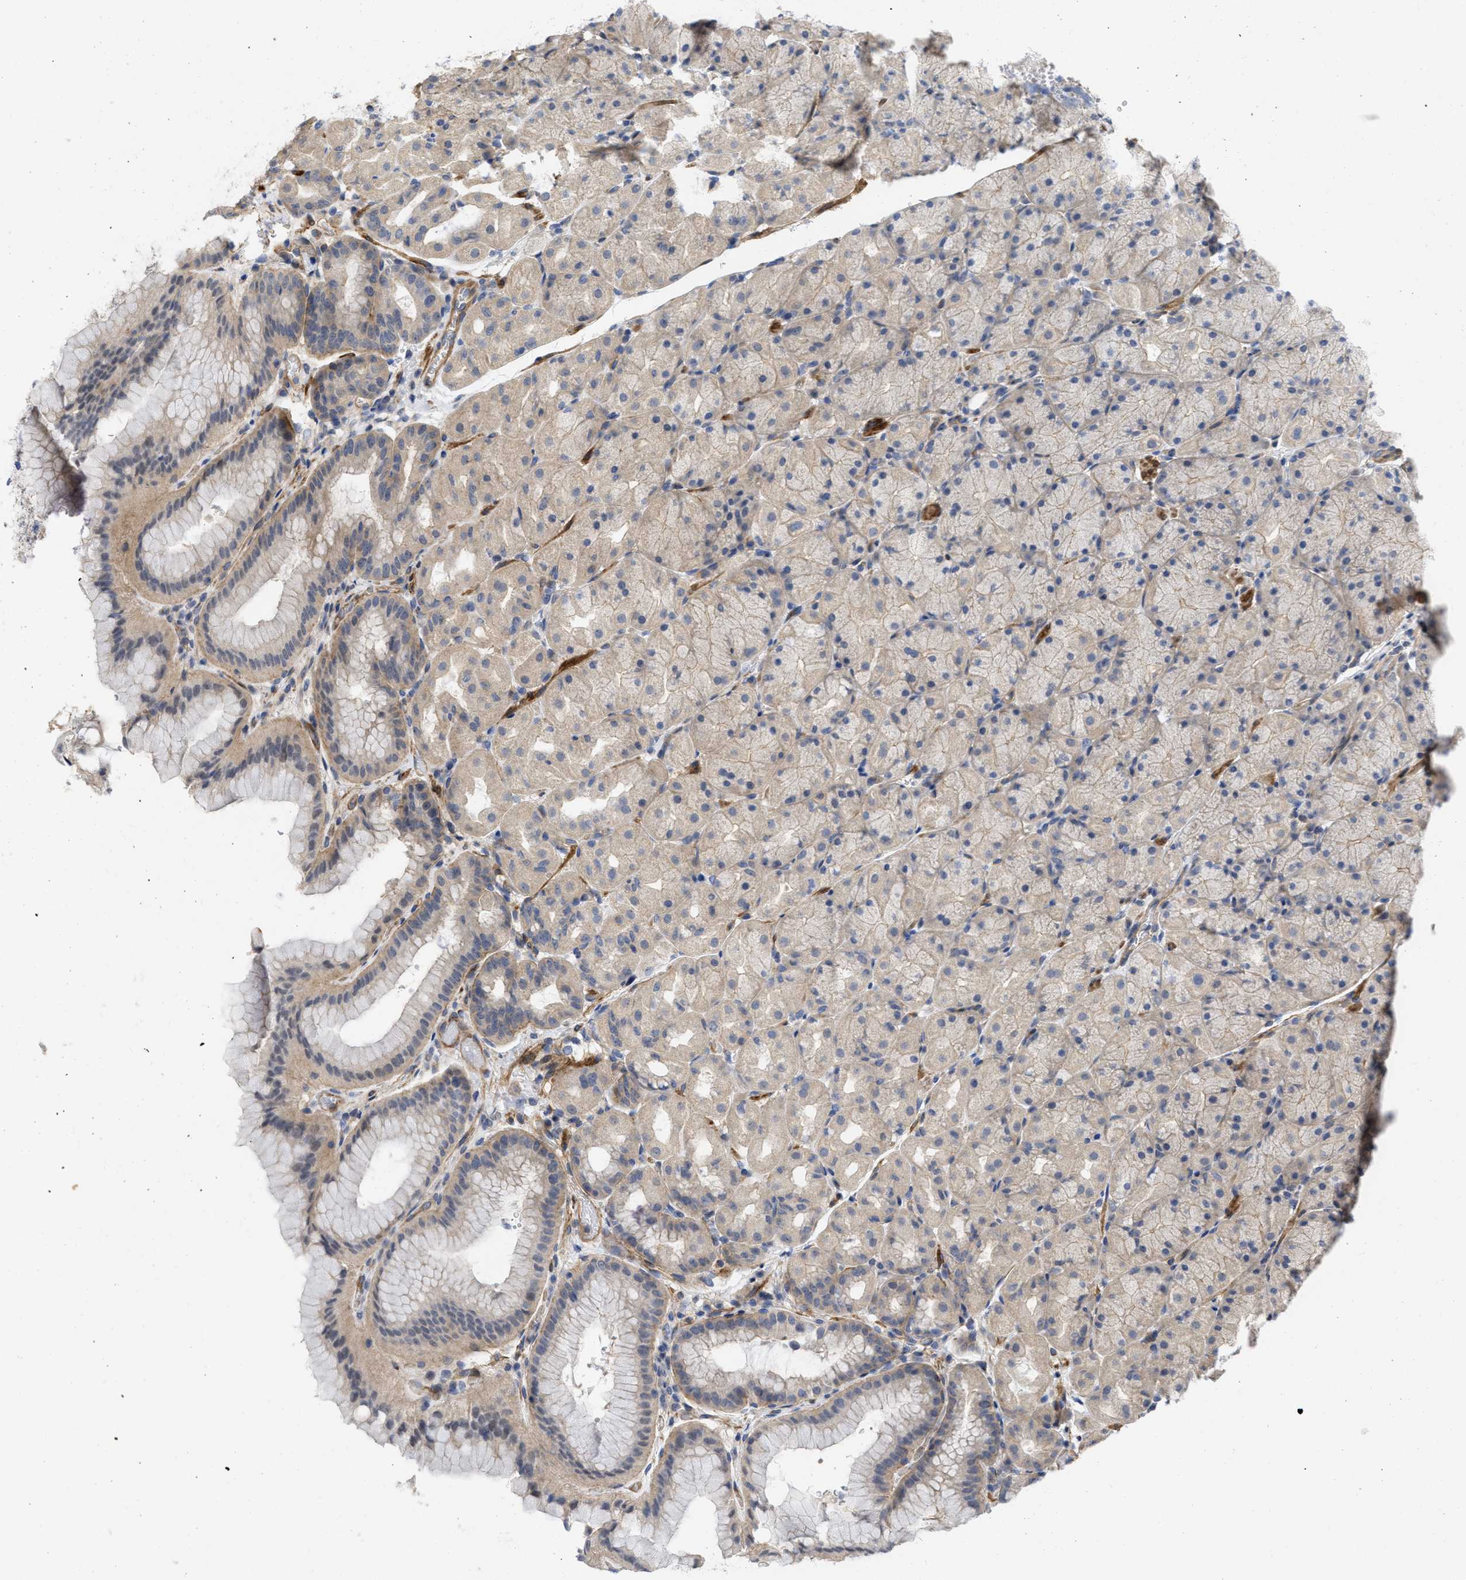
{"staining": {"intensity": "weak", "quantity": "25%-75%", "location": "cytoplasmic/membranous"}, "tissue": "stomach", "cell_type": "Glandular cells", "image_type": "normal", "snomed": [{"axis": "morphology", "description": "Normal tissue, NOS"}, {"axis": "morphology", "description": "Carcinoid, malignant, NOS"}, {"axis": "topography", "description": "Stomach, upper"}], "caption": "A brown stain highlights weak cytoplasmic/membranous staining of a protein in glandular cells of benign human stomach.", "gene": "ARHGEF26", "patient": {"sex": "male", "age": 39}}